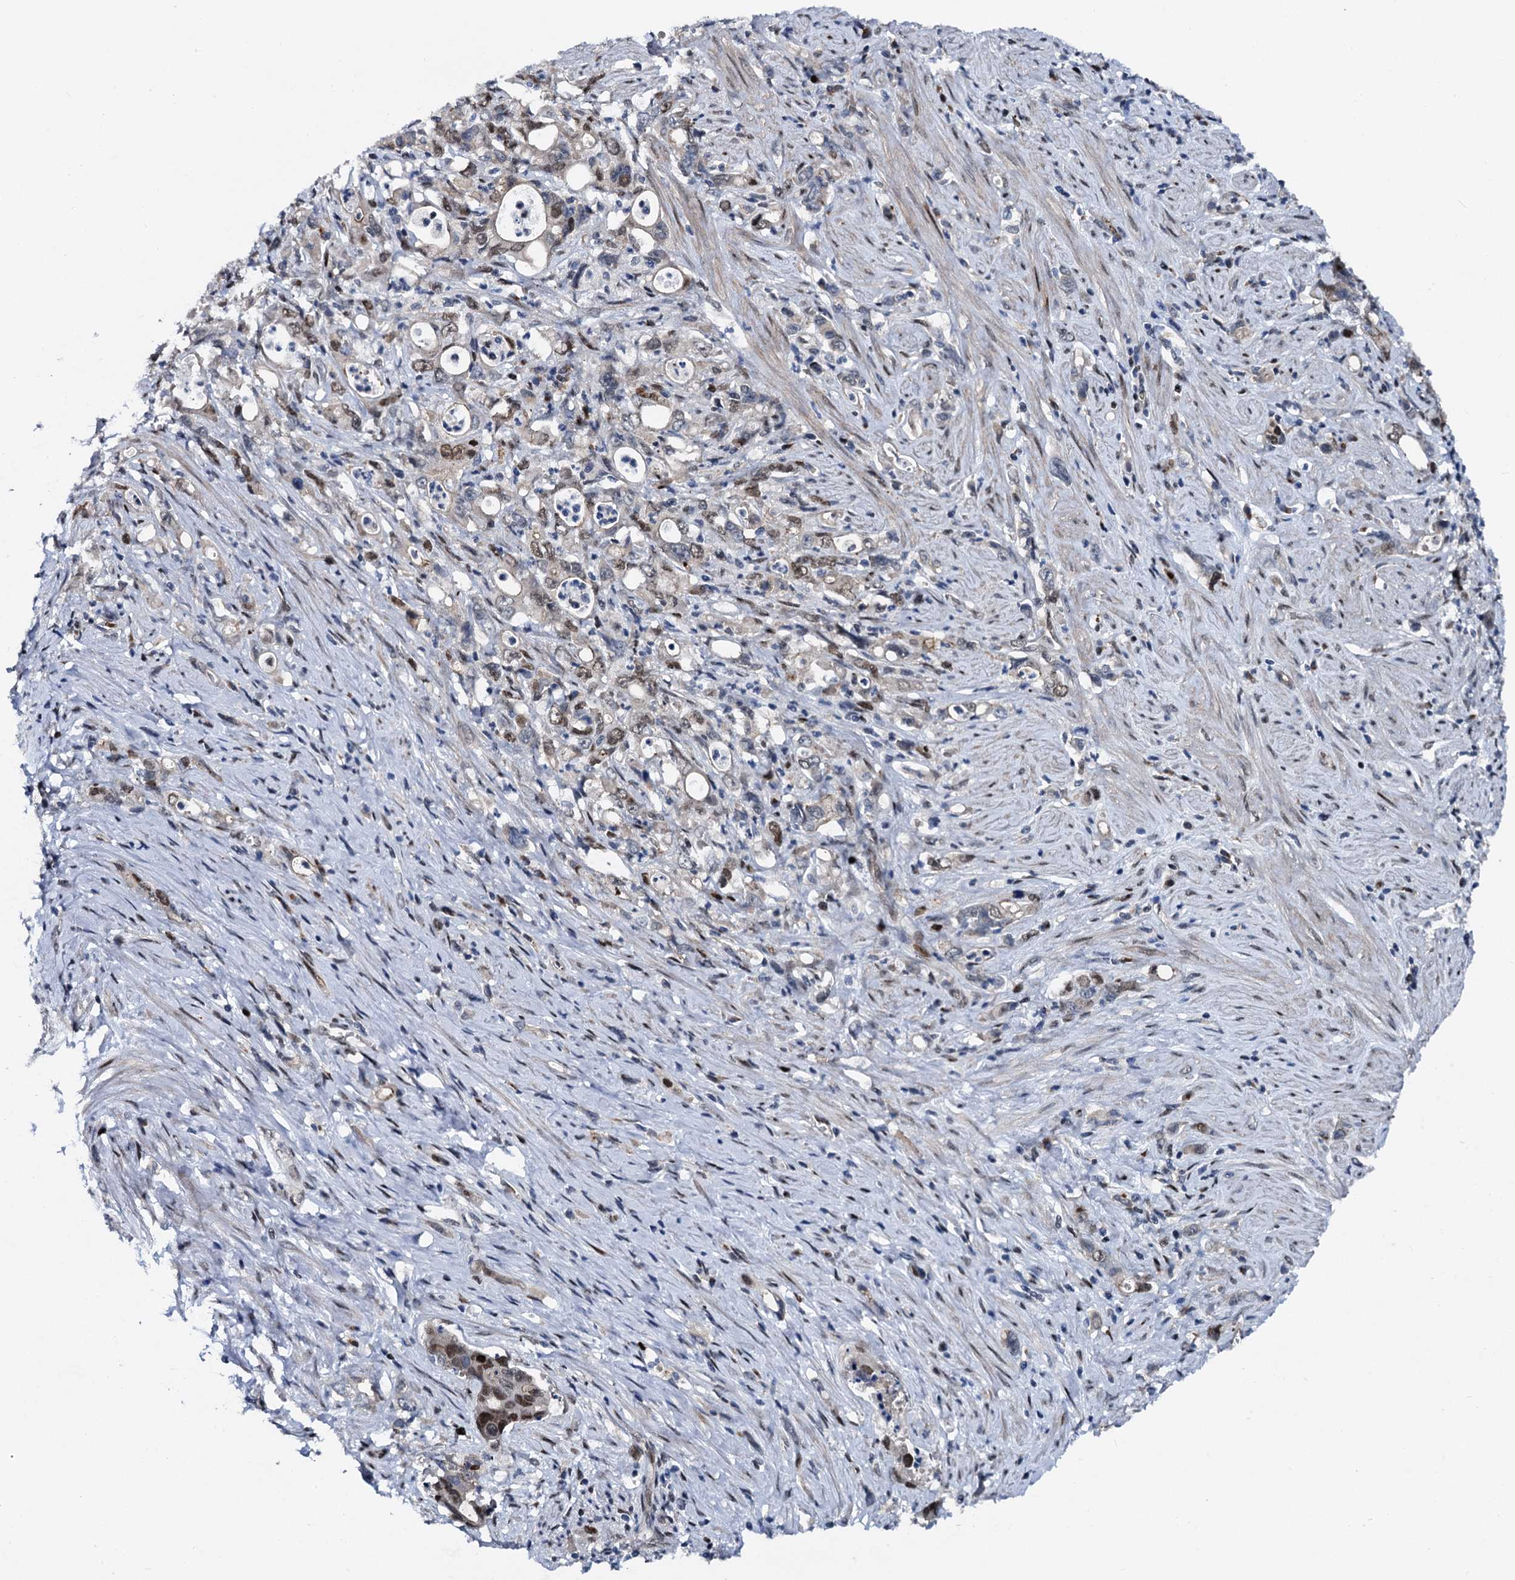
{"staining": {"intensity": "weak", "quantity": "25%-75%", "location": "cytoplasmic/membranous,nuclear"}, "tissue": "stomach cancer", "cell_type": "Tumor cells", "image_type": "cancer", "snomed": [{"axis": "morphology", "description": "Adenocarcinoma, NOS"}, {"axis": "topography", "description": "Stomach, lower"}], "caption": "A brown stain highlights weak cytoplasmic/membranous and nuclear positivity of a protein in human adenocarcinoma (stomach) tumor cells.", "gene": "RUFY2", "patient": {"sex": "female", "age": 43}}